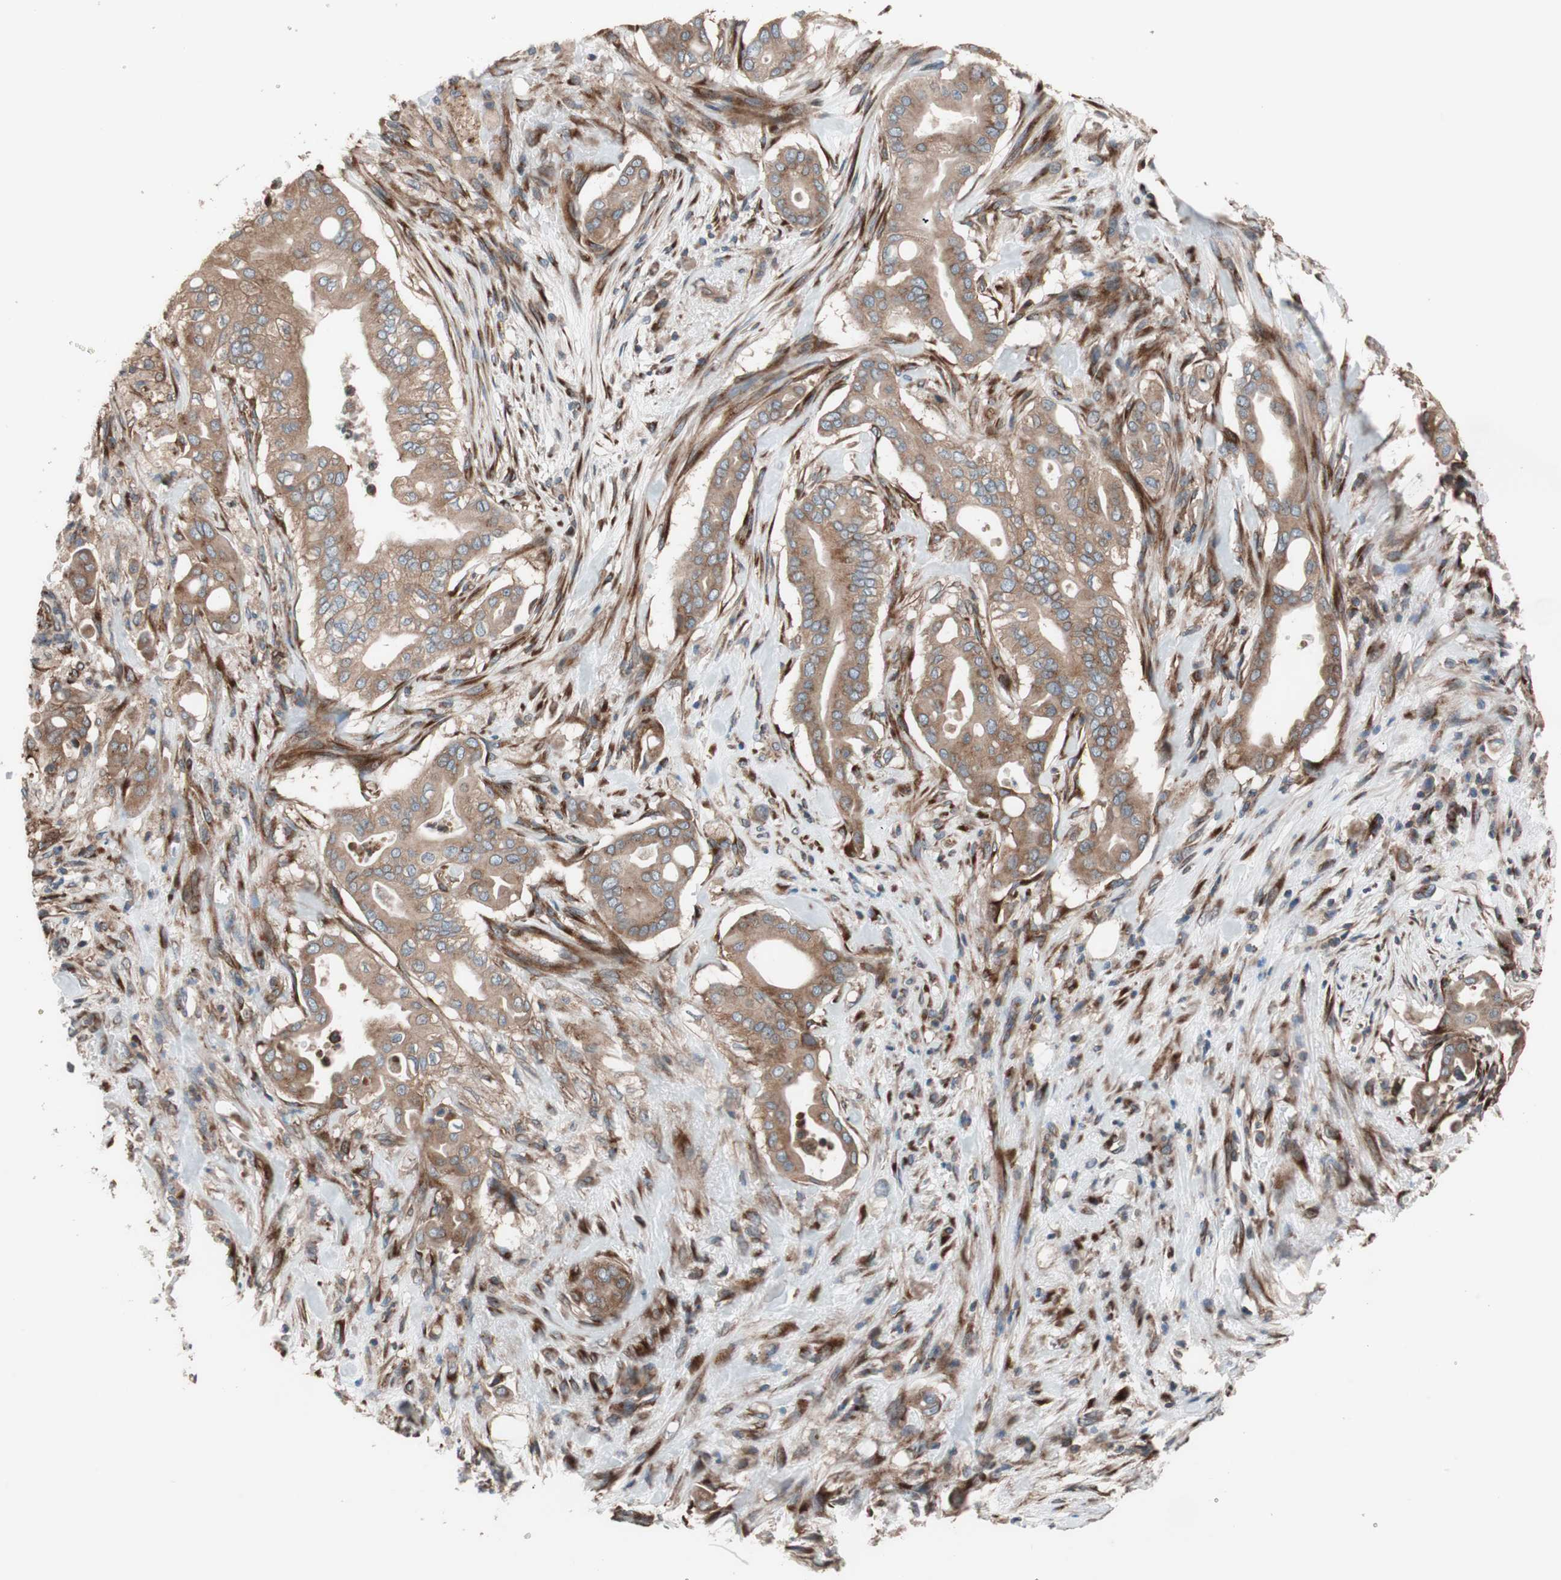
{"staining": {"intensity": "moderate", "quantity": ">75%", "location": "cytoplasmic/membranous"}, "tissue": "liver cancer", "cell_type": "Tumor cells", "image_type": "cancer", "snomed": [{"axis": "morphology", "description": "Cholangiocarcinoma"}, {"axis": "topography", "description": "Liver"}], "caption": "A medium amount of moderate cytoplasmic/membranous staining is appreciated in about >75% of tumor cells in liver cancer (cholangiocarcinoma) tissue.", "gene": "SEC31A", "patient": {"sex": "female", "age": 68}}